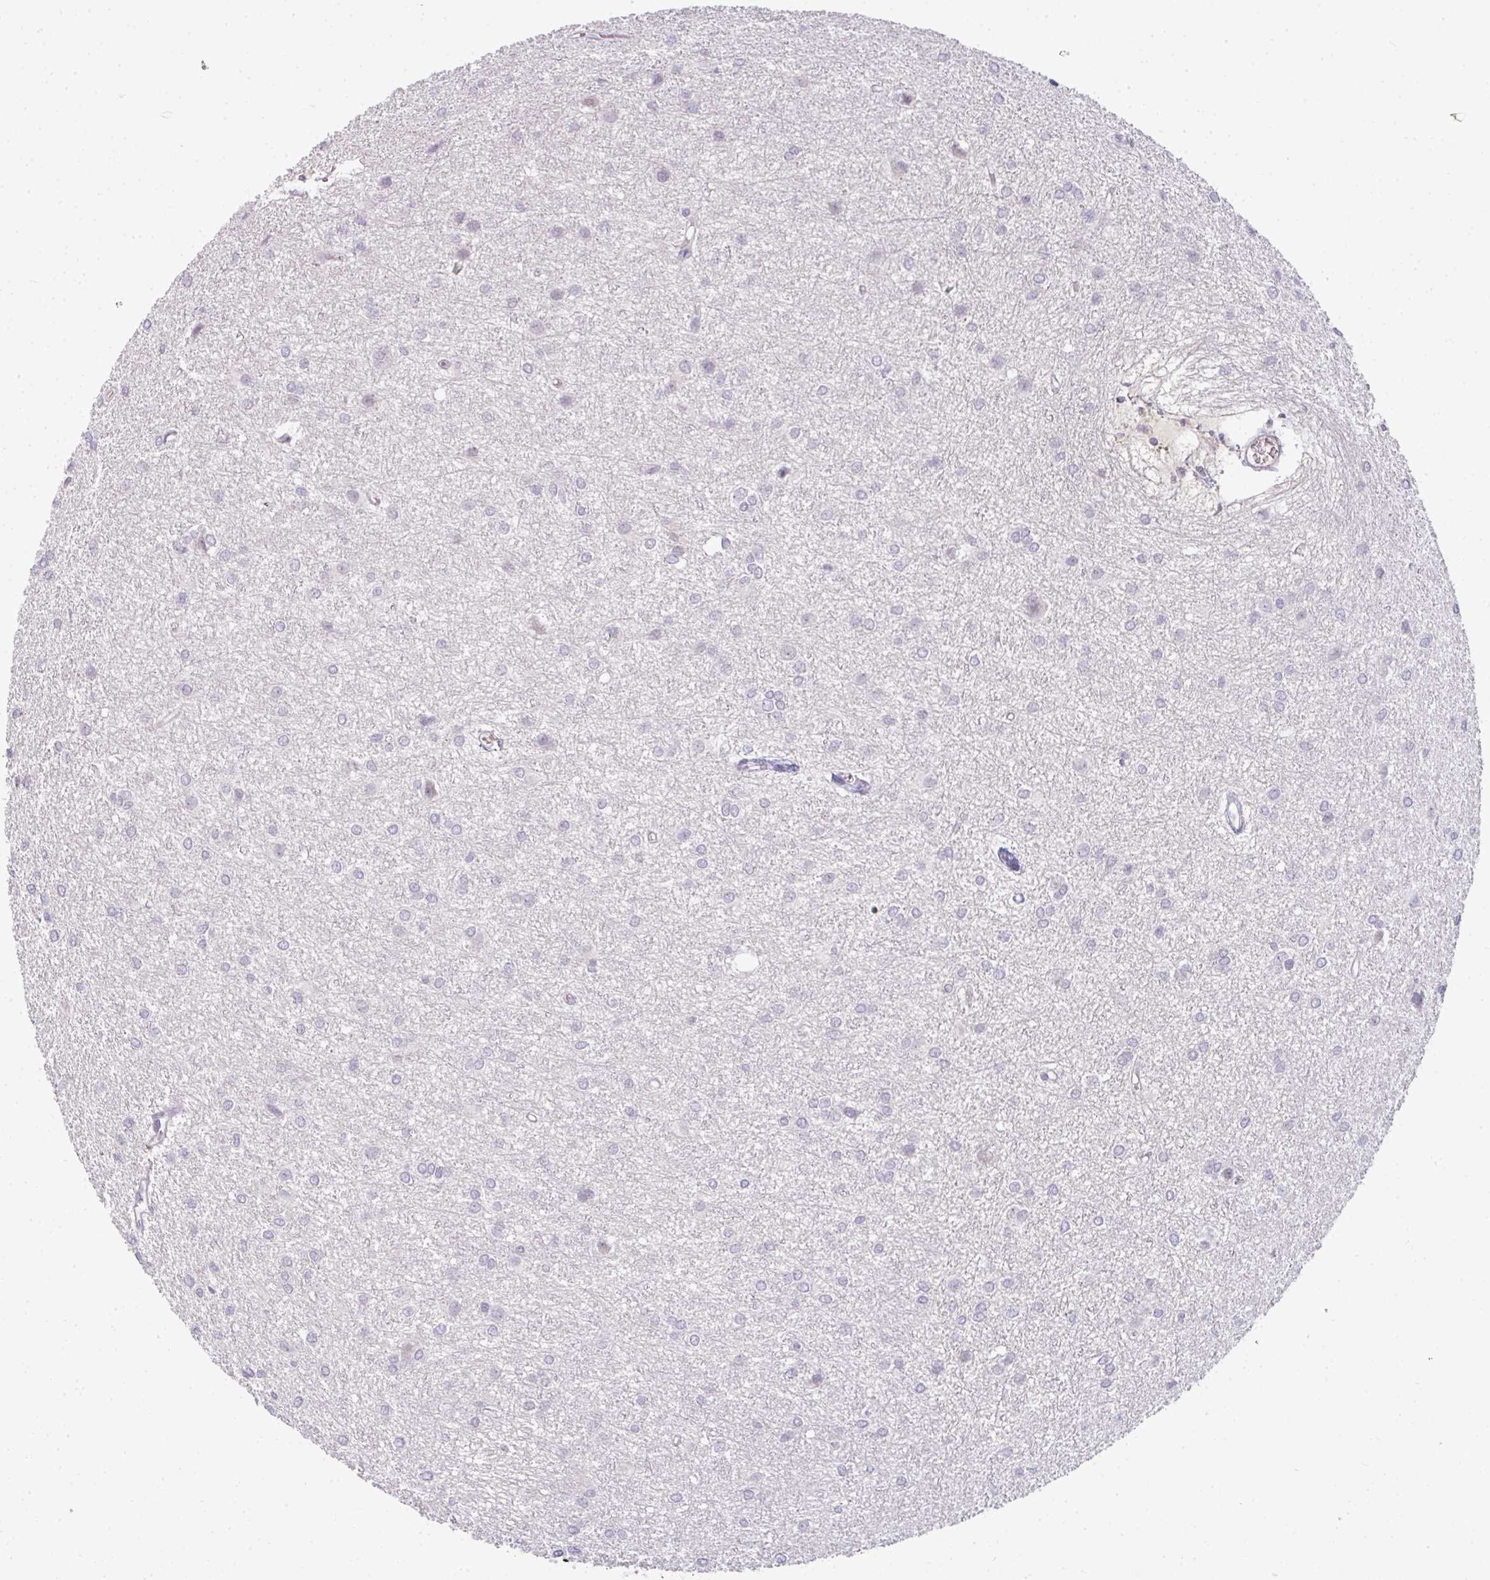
{"staining": {"intensity": "negative", "quantity": "none", "location": "none"}, "tissue": "glioma", "cell_type": "Tumor cells", "image_type": "cancer", "snomed": [{"axis": "morphology", "description": "Glioma, malignant, High grade"}, {"axis": "topography", "description": "Brain"}], "caption": "IHC micrograph of malignant high-grade glioma stained for a protein (brown), which shows no staining in tumor cells.", "gene": "RBBP6", "patient": {"sex": "female", "age": 50}}